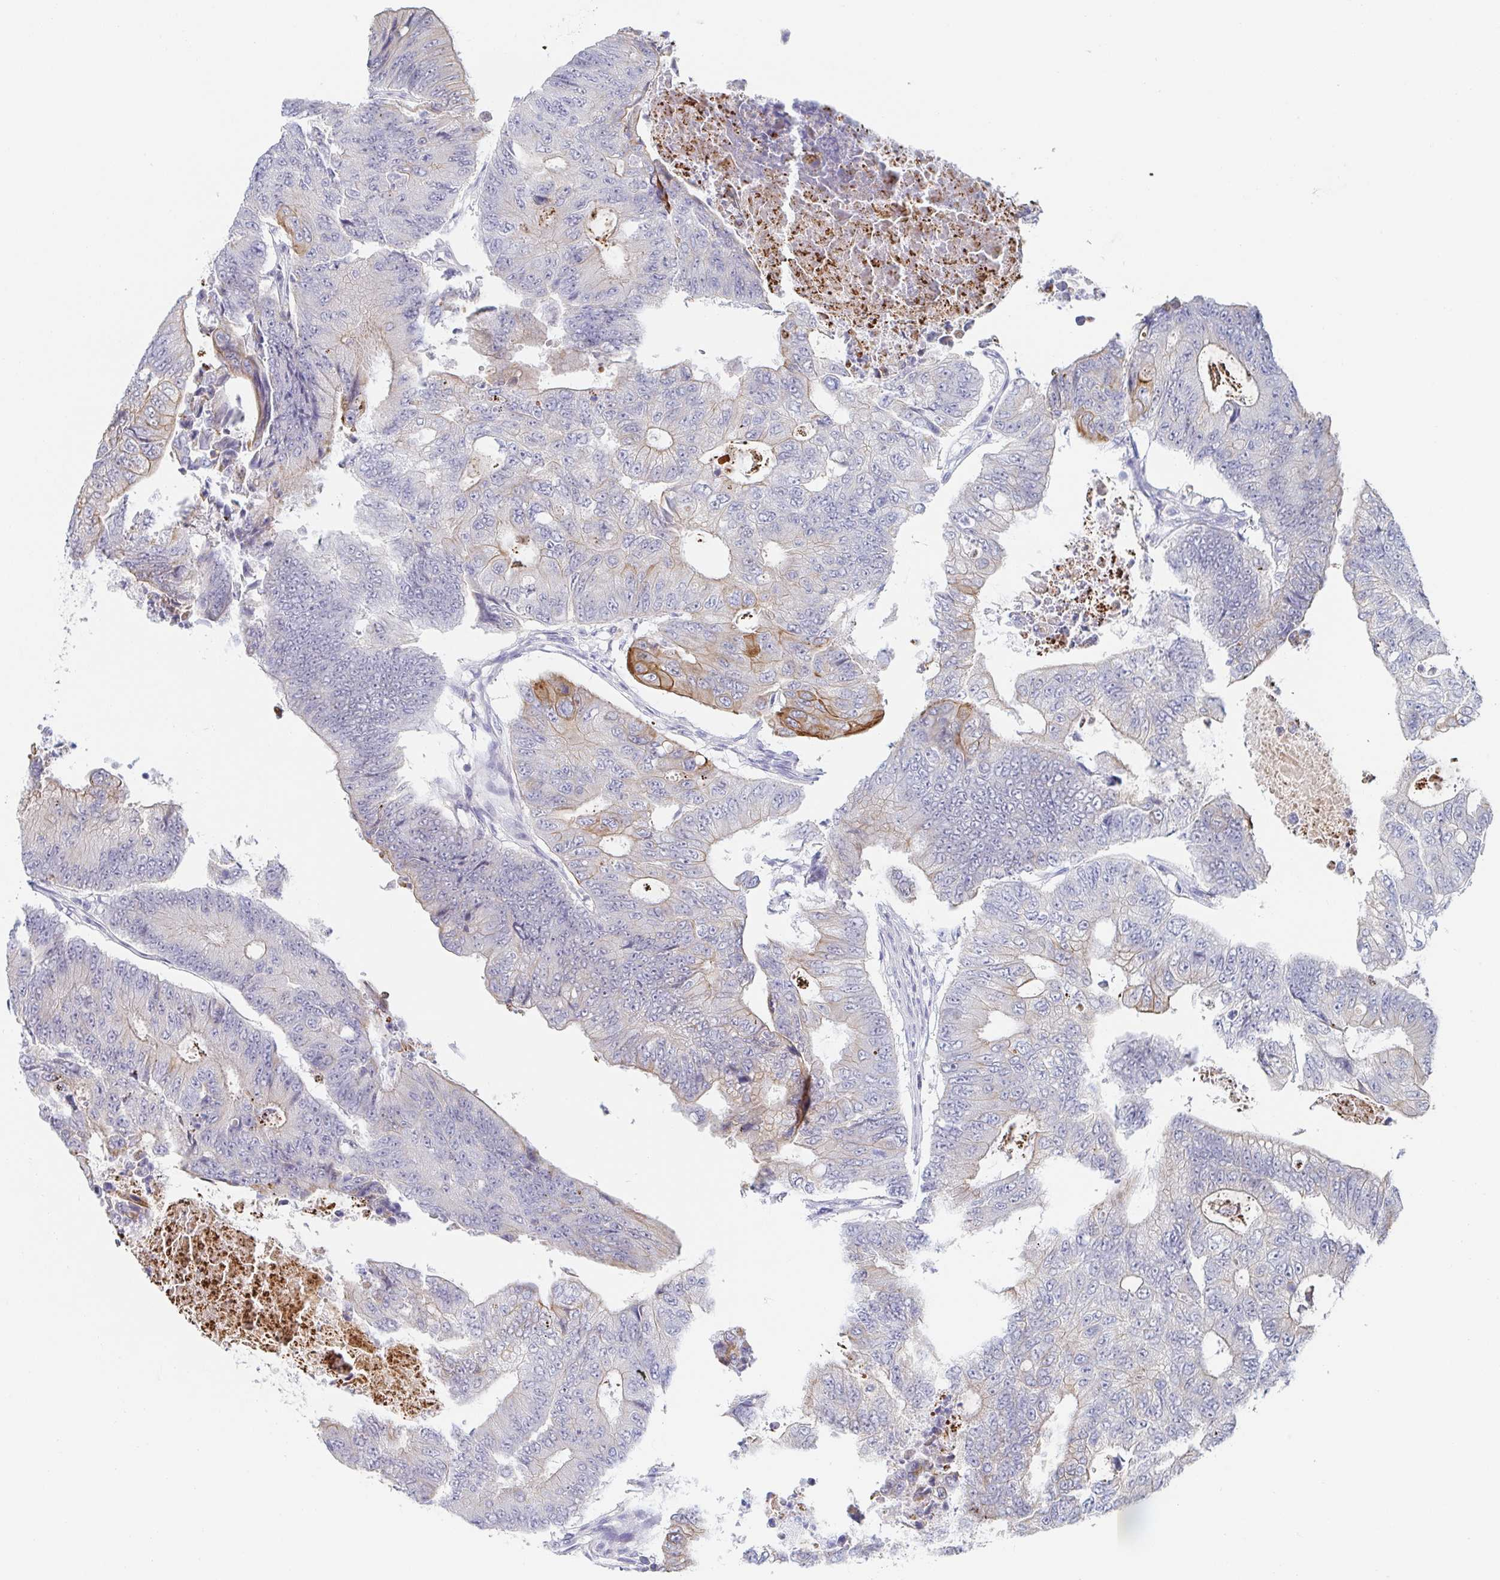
{"staining": {"intensity": "weak", "quantity": "<25%", "location": "cytoplasmic/membranous"}, "tissue": "colorectal cancer", "cell_type": "Tumor cells", "image_type": "cancer", "snomed": [{"axis": "morphology", "description": "Adenocarcinoma, NOS"}, {"axis": "topography", "description": "Colon"}], "caption": "DAB immunohistochemical staining of colorectal cancer demonstrates no significant positivity in tumor cells.", "gene": "RHOV", "patient": {"sex": "female", "age": 48}}